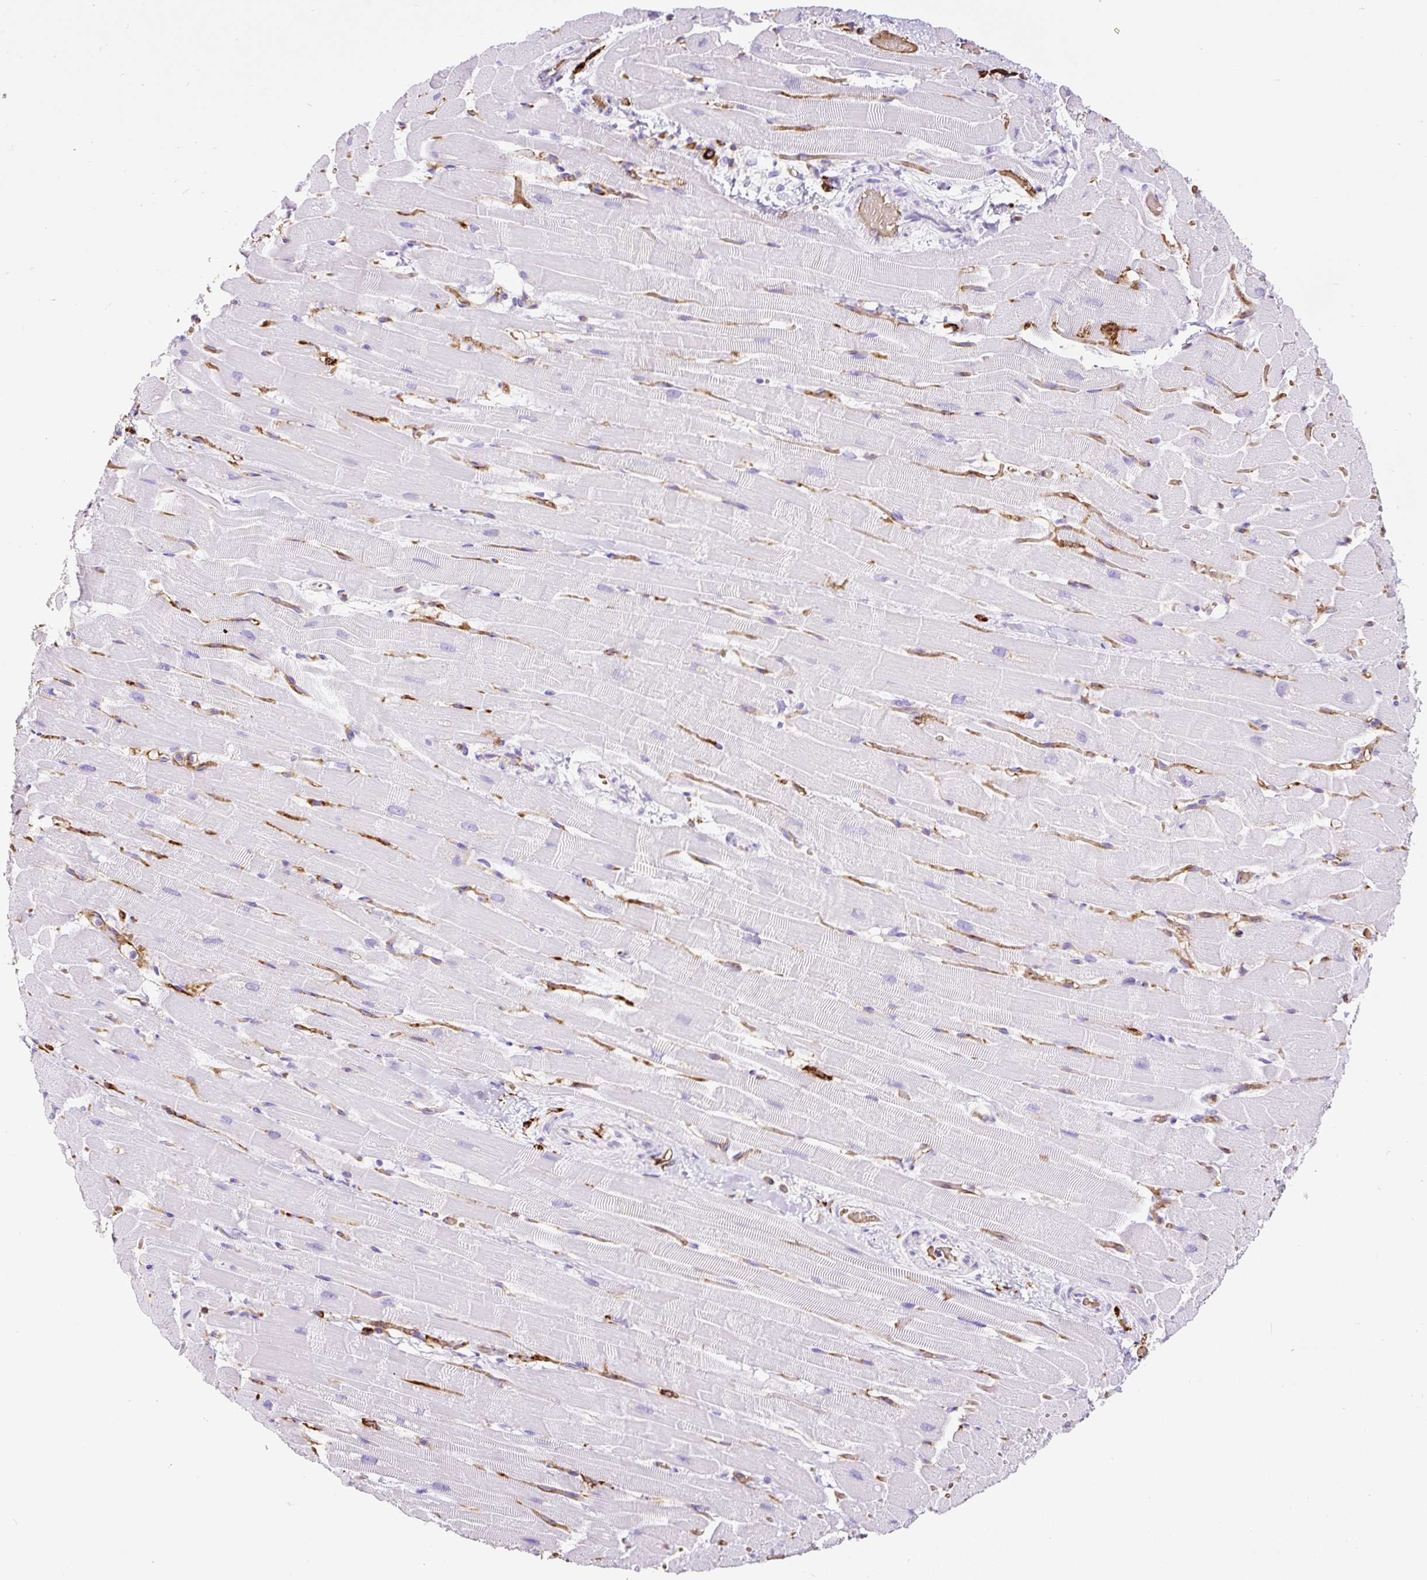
{"staining": {"intensity": "negative", "quantity": "none", "location": "none"}, "tissue": "heart muscle", "cell_type": "Cardiomyocytes", "image_type": "normal", "snomed": [{"axis": "morphology", "description": "Normal tissue, NOS"}, {"axis": "topography", "description": "Heart"}], "caption": "DAB immunohistochemical staining of normal heart muscle shows no significant staining in cardiomyocytes.", "gene": "HLA", "patient": {"sex": "male", "age": 37}}